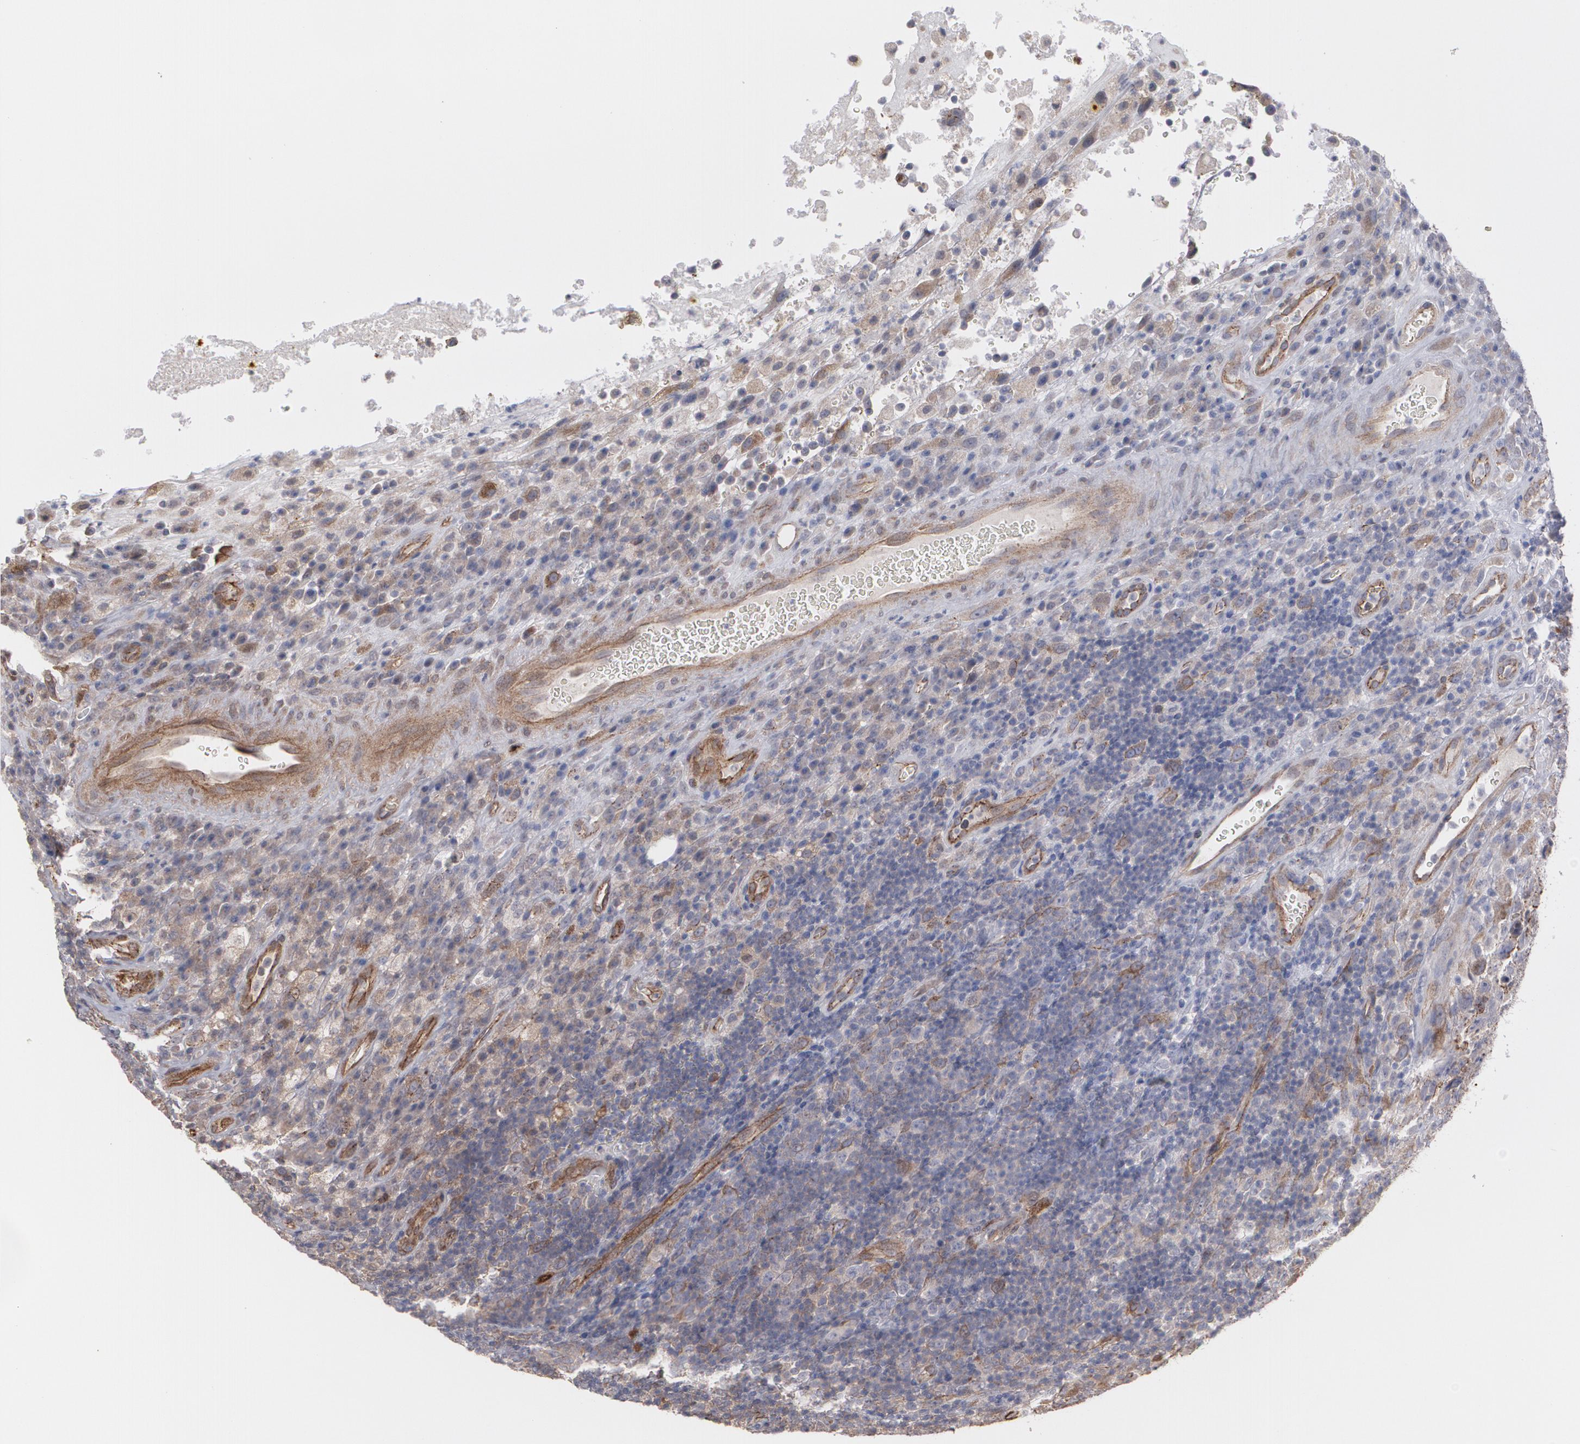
{"staining": {"intensity": "weak", "quantity": "25%-75%", "location": "cytoplasmic/membranous"}, "tissue": "testis cancer", "cell_type": "Tumor cells", "image_type": "cancer", "snomed": [{"axis": "morphology", "description": "Necrosis, NOS"}, {"axis": "morphology", "description": "Carcinoma, Embryonal, NOS"}, {"axis": "topography", "description": "Testis"}], "caption": "Weak cytoplasmic/membranous positivity for a protein is appreciated in about 25%-75% of tumor cells of embryonal carcinoma (testis) using immunohistochemistry (IHC).", "gene": "TJP1", "patient": {"sex": "male", "age": 19}}